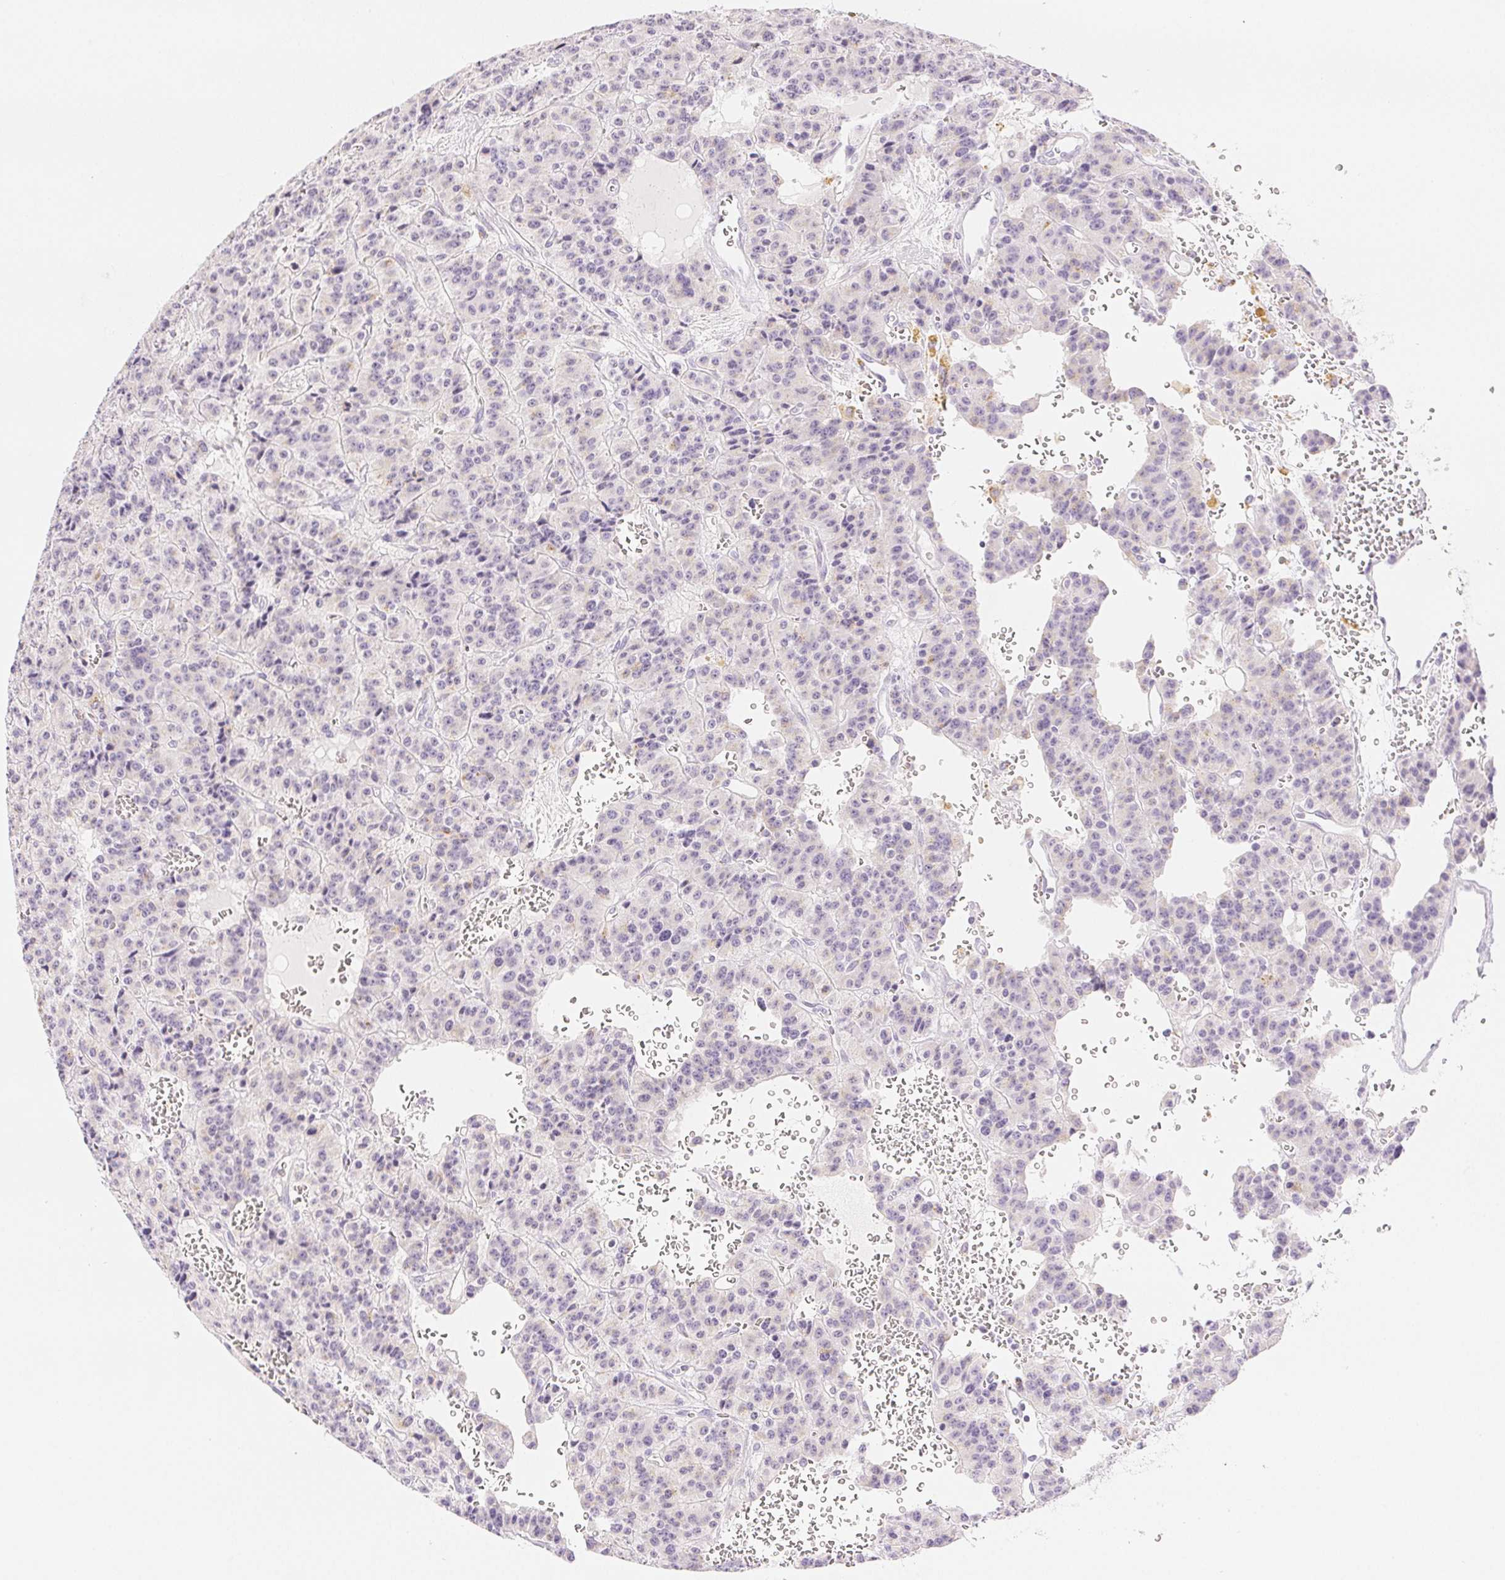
{"staining": {"intensity": "negative", "quantity": "none", "location": "none"}, "tissue": "carcinoid", "cell_type": "Tumor cells", "image_type": "cancer", "snomed": [{"axis": "morphology", "description": "Carcinoid, malignant, NOS"}, {"axis": "topography", "description": "Lung"}], "caption": "This is an immunohistochemistry image of human carcinoid. There is no positivity in tumor cells.", "gene": "SLC5A2", "patient": {"sex": "female", "age": 71}}